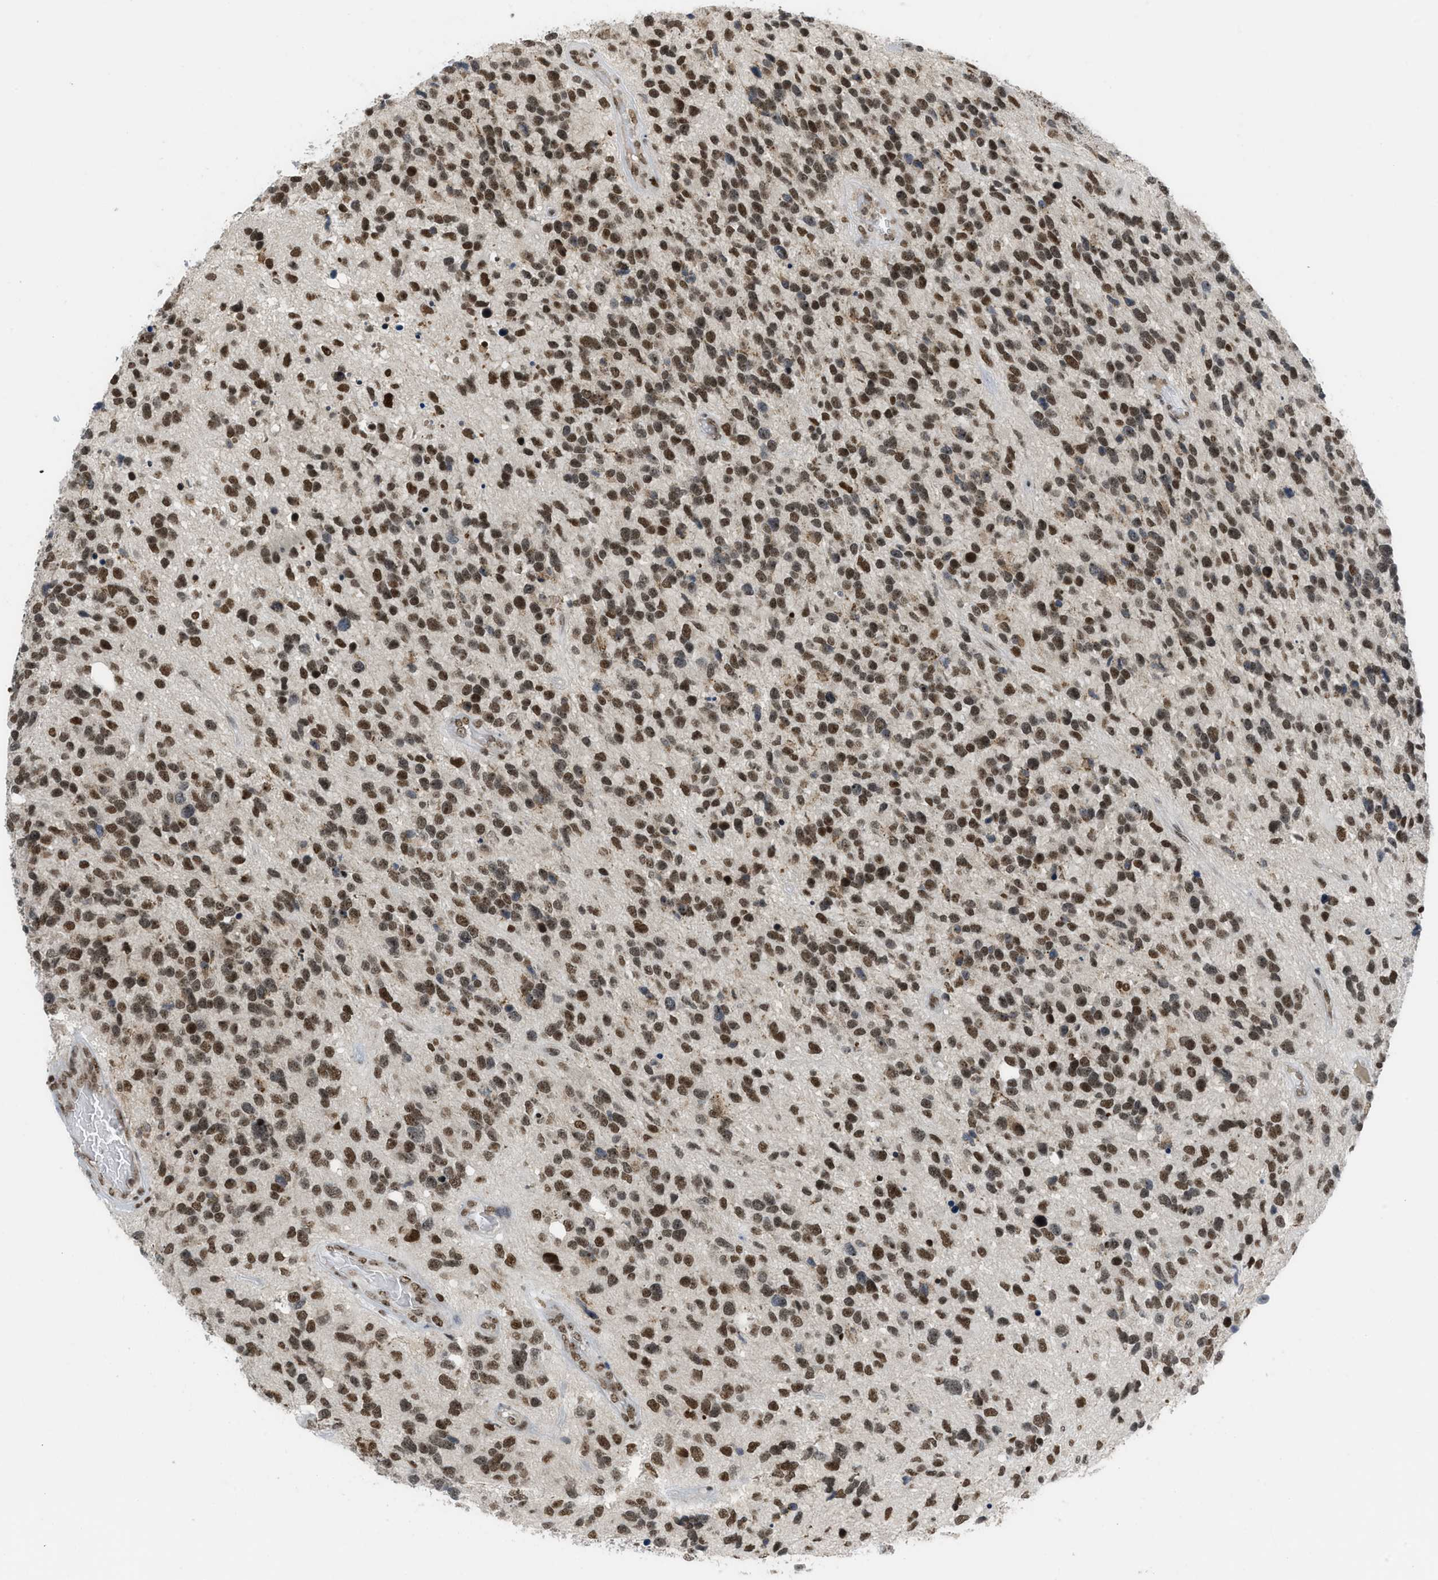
{"staining": {"intensity": "strong", "quantity": ">75%", "location": "nuclear"}, "tissue": "glioma", "cell_type": "Tumor cells", "image_type": "cancer", "snomed": [{"axis": "morphology", "description": "Glioma, malignant, High grade"}, {"axis": "topography", "description": "Brain"}], "caption": "Protein positivity by IHC shows strong nuclear staining in approximately >75% of tumor cells in high-grade glioma (malignant). Immunohistochemistry (ihc) stains the protein in brown and the nuclei are stained blue.", "gene": "RAD51B", "patient": {"sex": "female", "age": 58}}